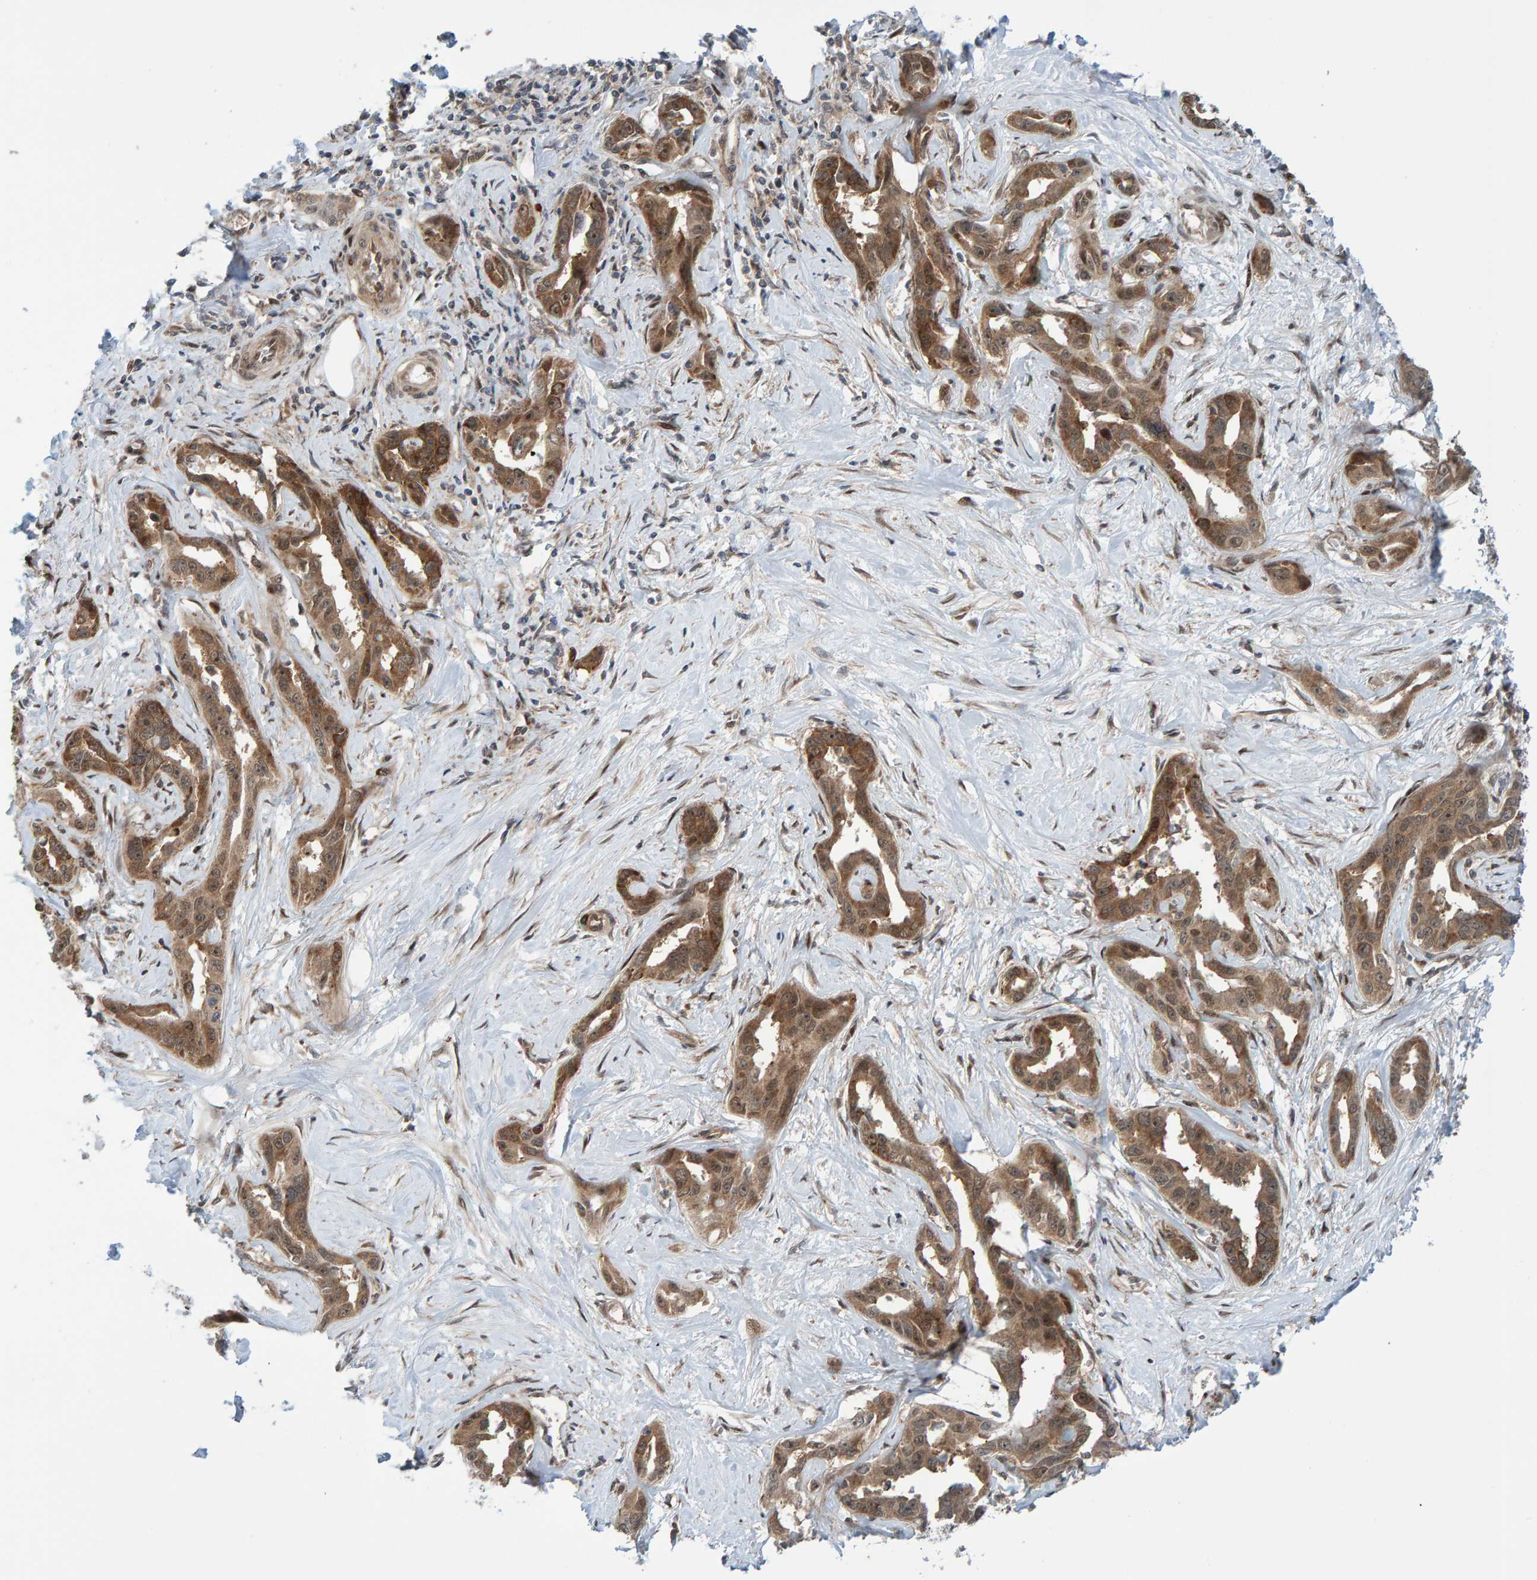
{"staining": {"intensity": "moderate", "quantity": ">75%", "location": "cytoplasmic/membranous,nuclear"}, "tissue": "liver cancer", "cell_type": "Tumor cells", "image_type": "cancer", "snomed": [{"axis": "morphology", "description": "Cholangiocarcinoma"}, {"axis": "topography", "description": "Liver"}], "caption": "Cholangiocarcinoma (liver) tissue shows moderate cytoplasmic/membranous and nuclear staining in approximately >75% of tumor cells", "gene": "ZNF366", "patient": {"sex": "male", "age": 59}}